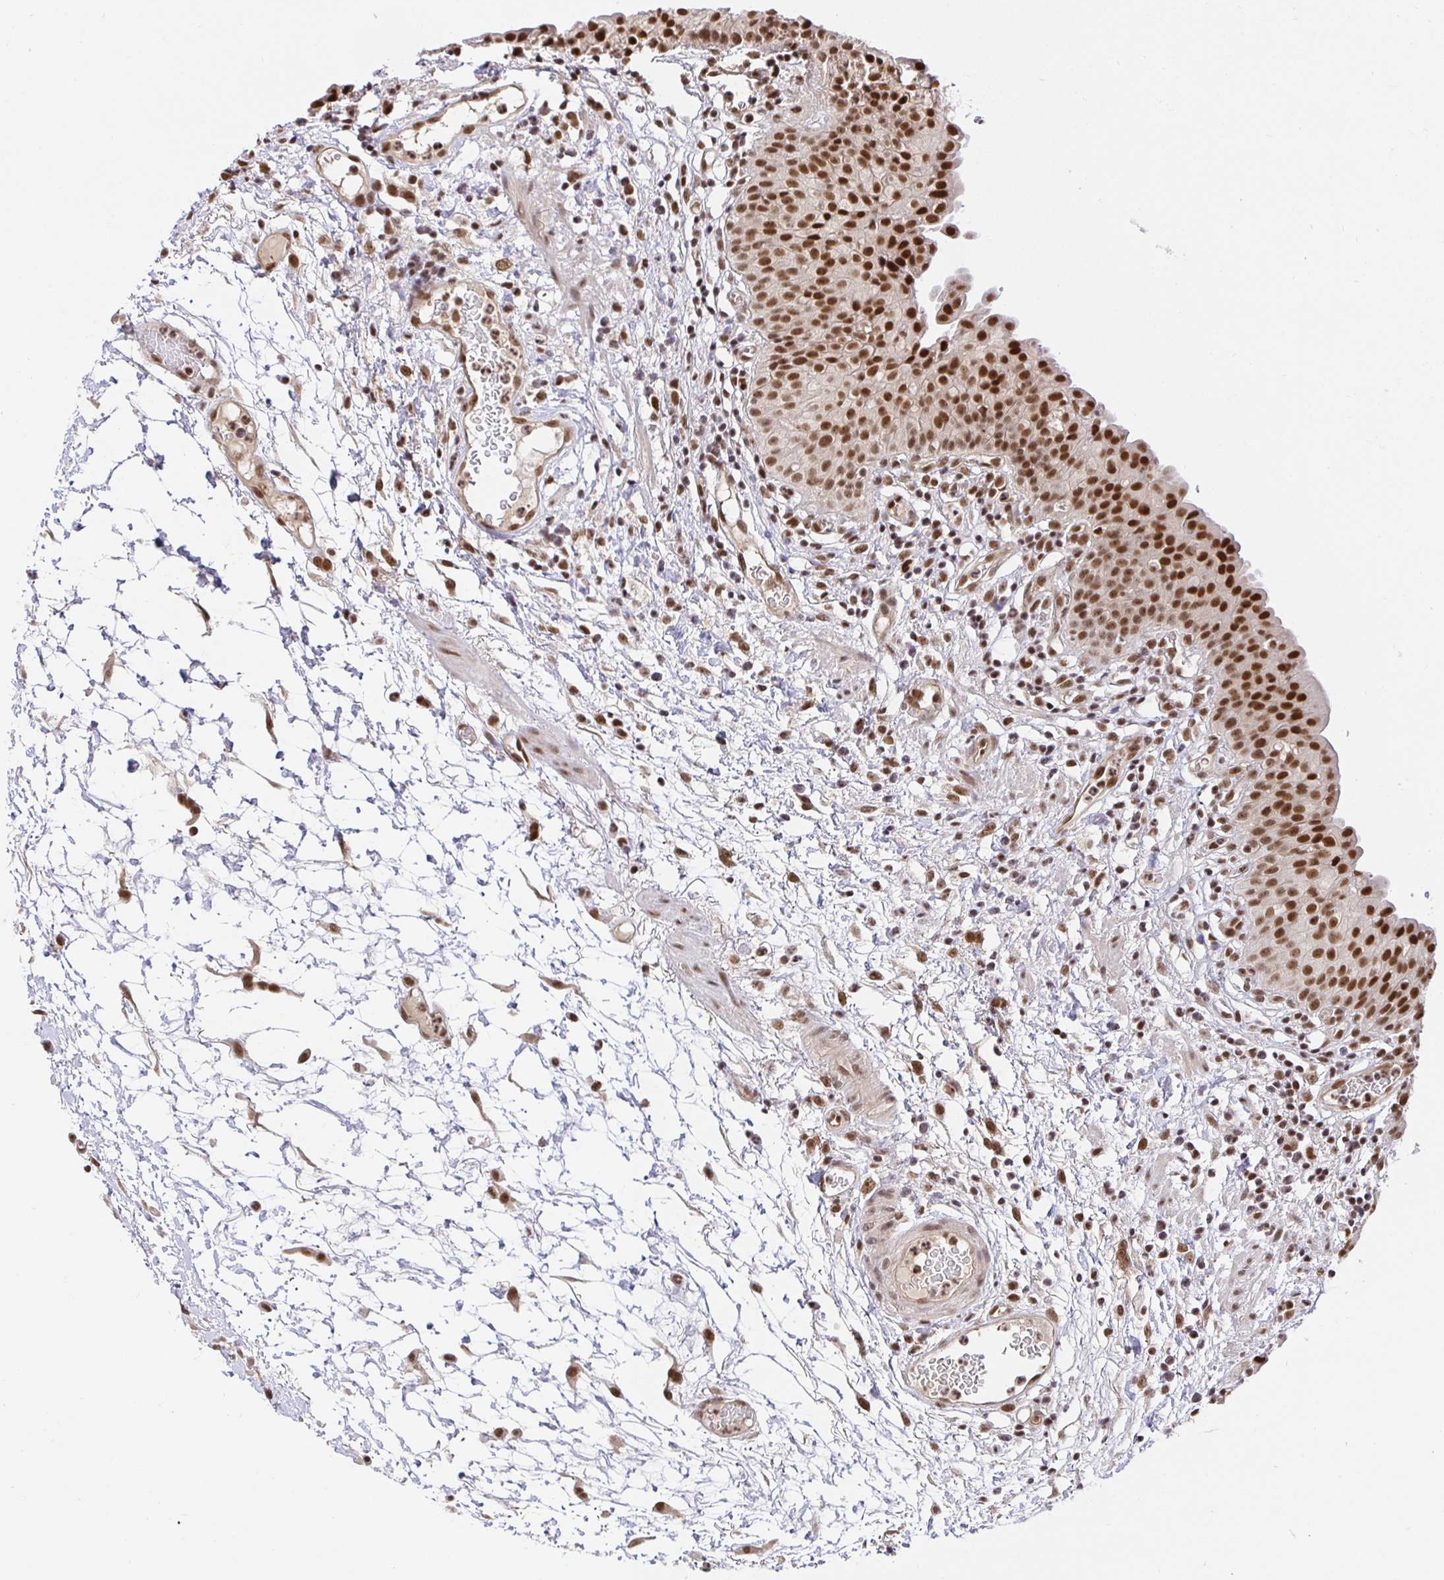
{"staining": {"intensity": "strong", "quantity": ">75%", "location": "nuclear"}, "tissue": "urinary bladder", "cell_type": "Urothelial cells", "image_type": "normal", "snomed": [{"axis": "morphology", "description": "Normal tissue, NOS"}, {"axis": "morphology", "description": "Inflammation, NOS"}, {"axis": "topography", "description": "Urinary bladder"}], "caption": "DAB (3,3'-diaminobenzidine) immunohistochemical staining of unremarkable human urinary bladder shows strong nuclear protein staining in about >75% of urothelial cells. (DAB = brown stain, brightfield microscopy at high magnification).", "gene": "USF1", "patient": {"sex": "male", "age": 57}}